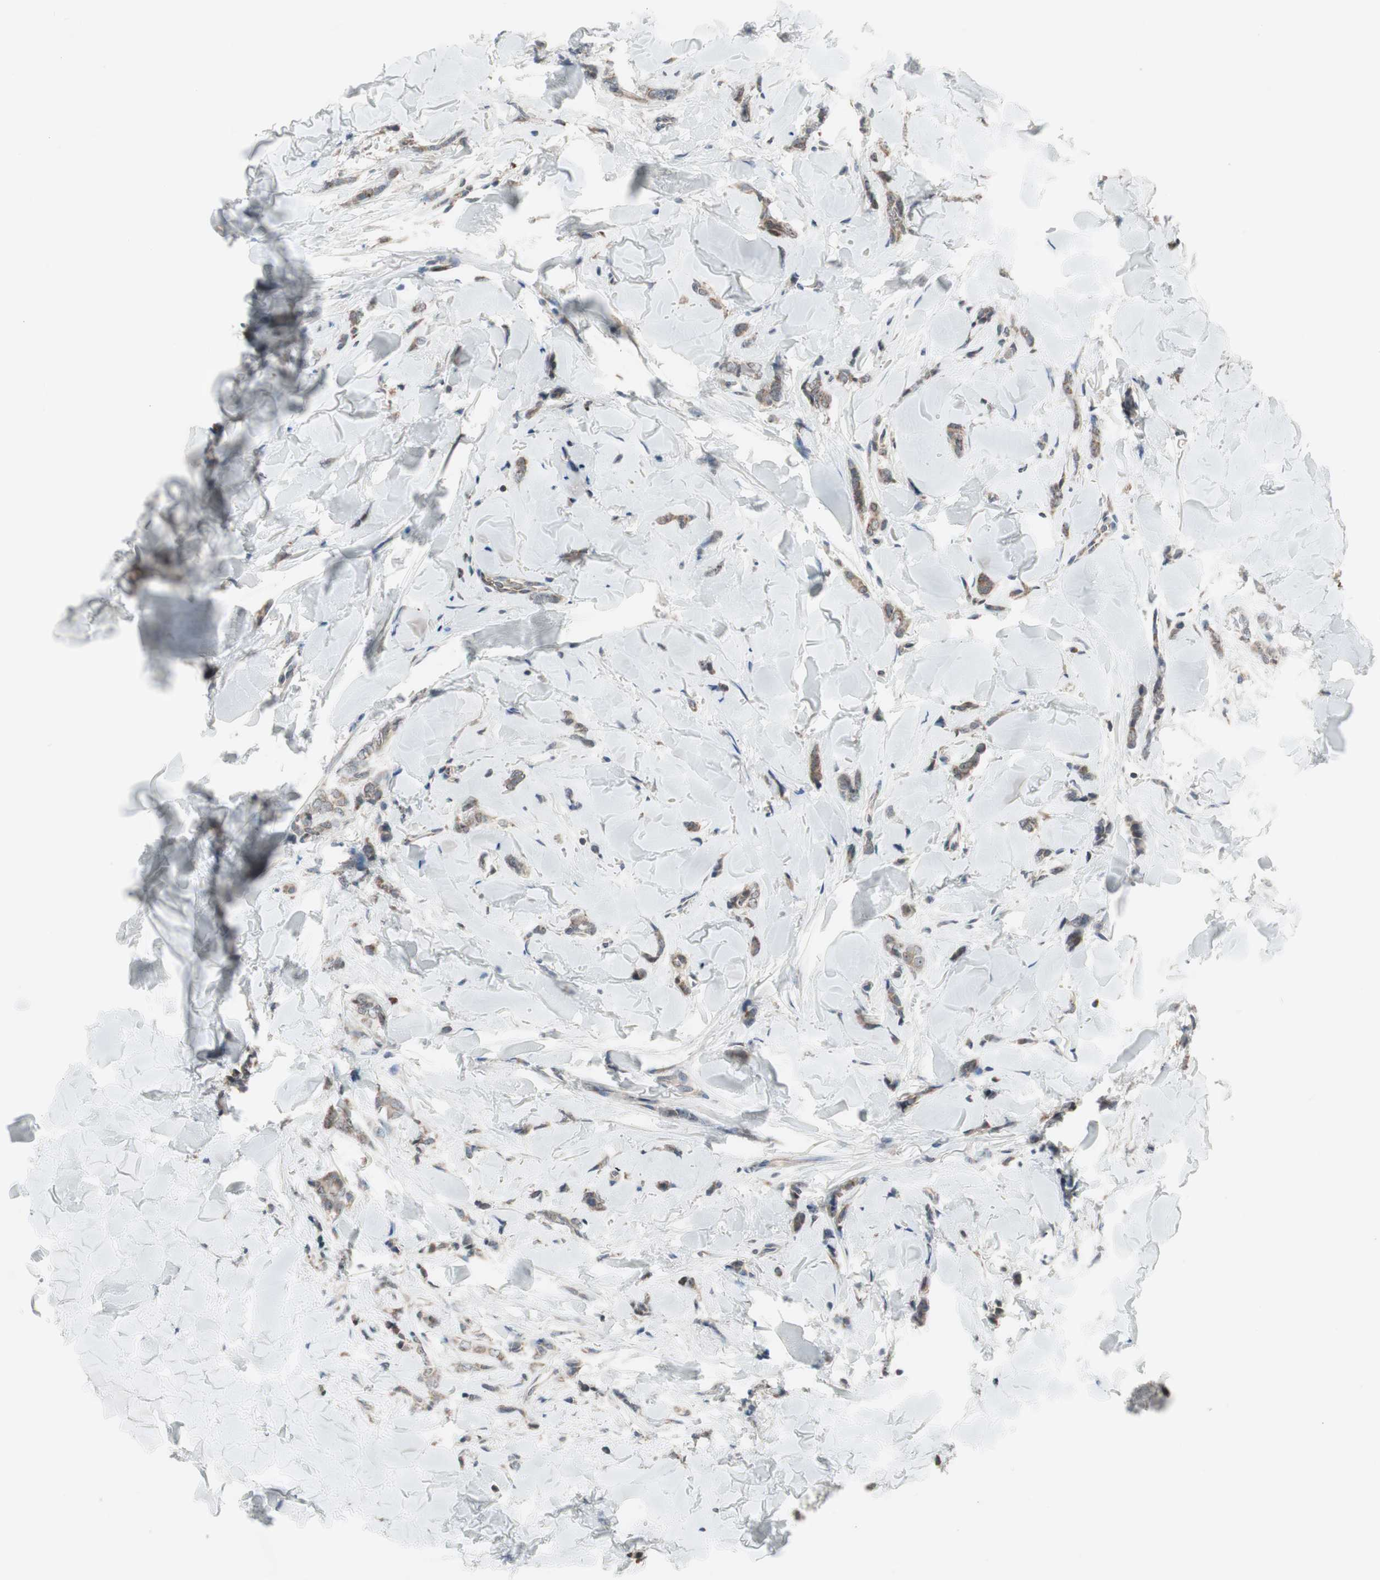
{"staining": {"intensity": "weak", "quantity": ">75%", "location": "cytoplasmic/membranous"}, "tissue": "breast cancer", "cell_type": "Tumor cells", "image_type": "cancer", "snomed": [{"axis": "morphology", "description": "Lobular carcinoma"}, {"axis": "topography", "description": "Skin"}, {"axis": "topography", "description": "Breast"}], "caption": "IHC of breast cancer demonstrates low levels of weak cytoplasmic/membranous positivity in approximately >75% of tumor cells.", "gene": "CPT1A", "patient": {"sex": "female", "age": 46}}